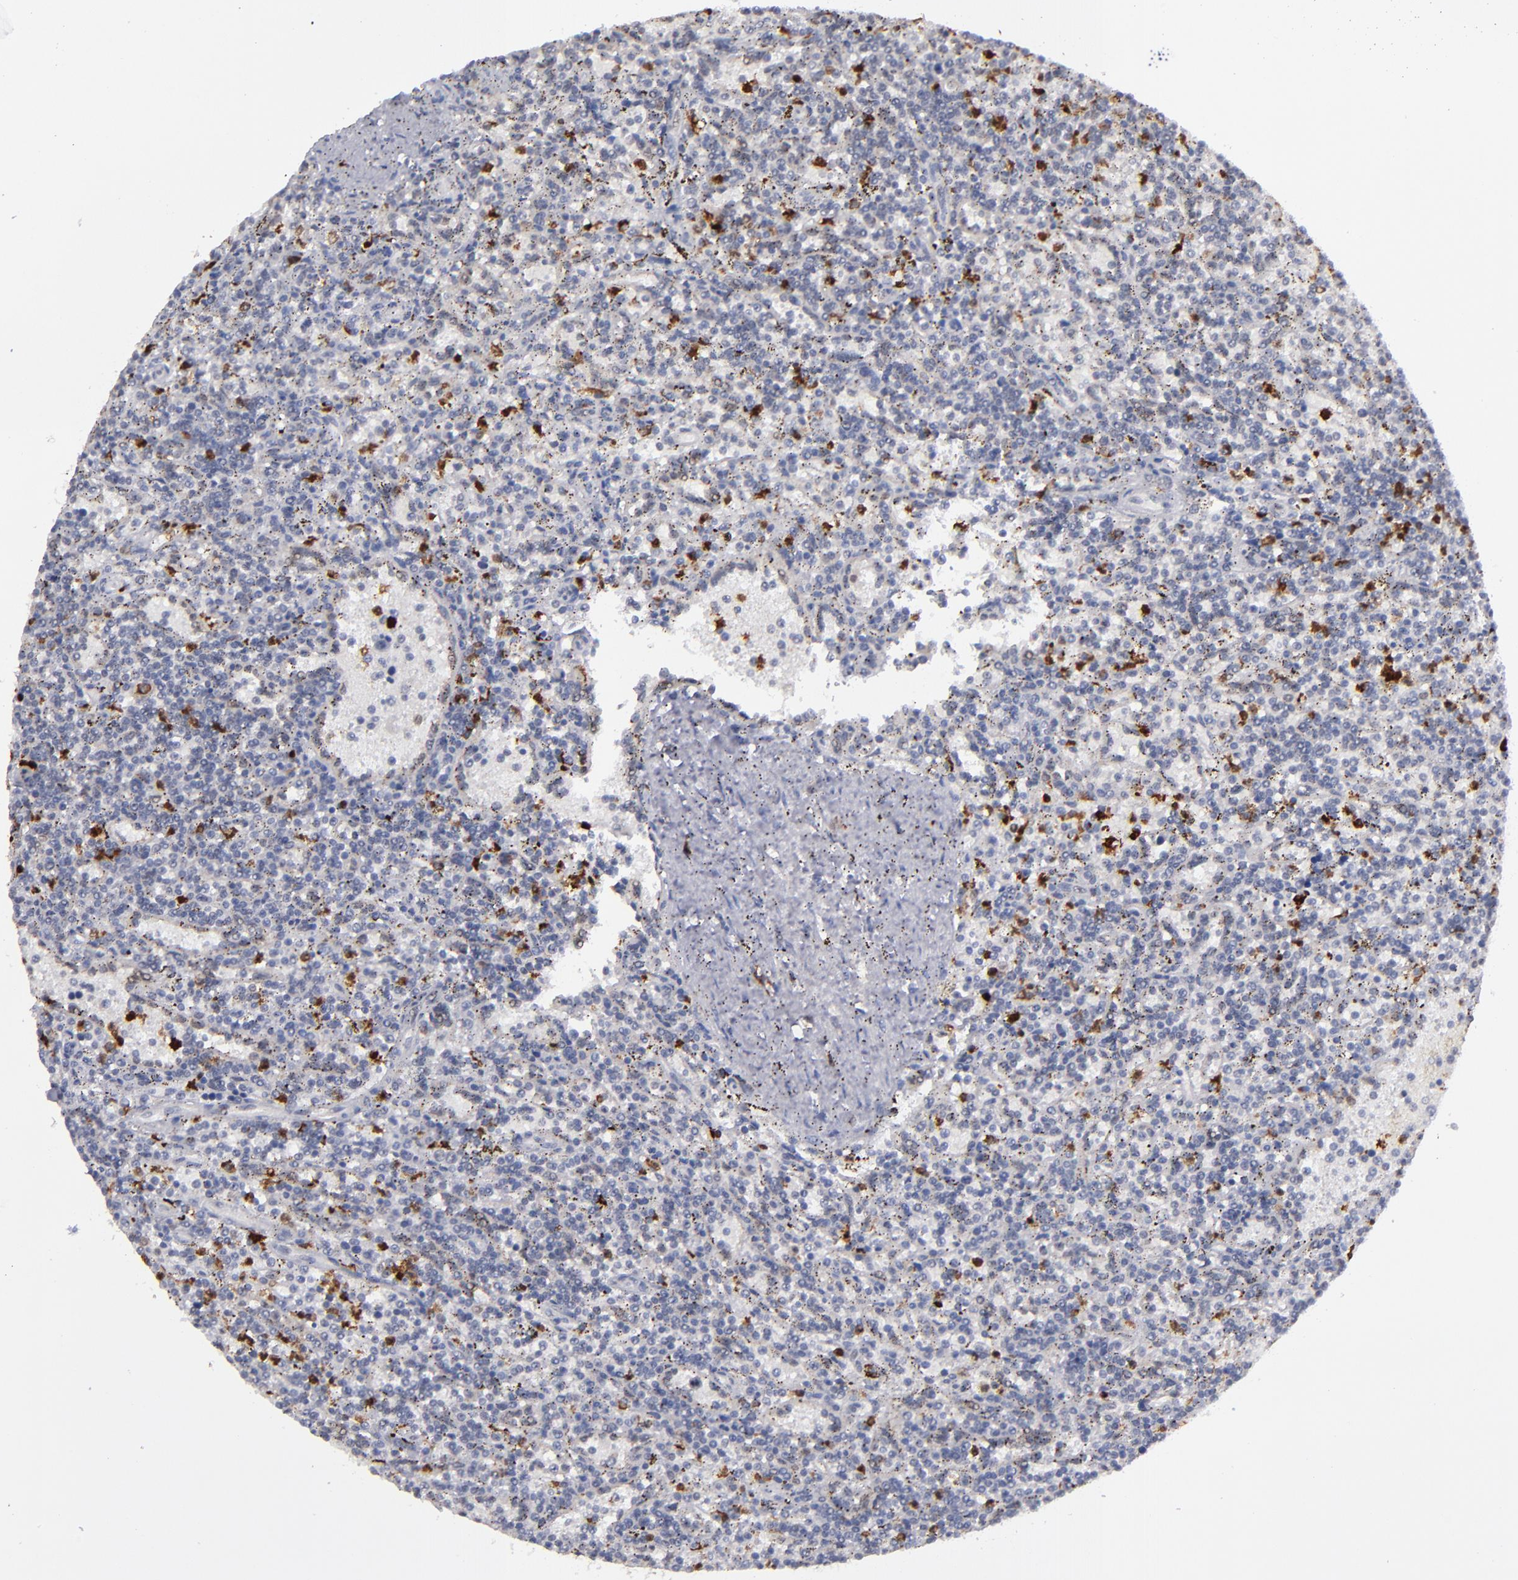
{"staining": {"intensity": "negative", "quantity": "none", "location": "none"}, "tissue": "lymphoma", "cell_type": "Tumor cells", "image_type": "cancer", "snomed": [{"axis": "morphology", "description": "Malignant lymphoma, non-Hodgkin's type, Low grade"}, {"axis": "topography", "description": "Spleen"}], "caption": "A histopathology image of low-grade malignant lymphoma, non-Hodgkin's type stained for a protein demonstrates no brown staining in tumor cells.", "gene": "RREB1", "patient": {"sex": "male", "age": 73}}